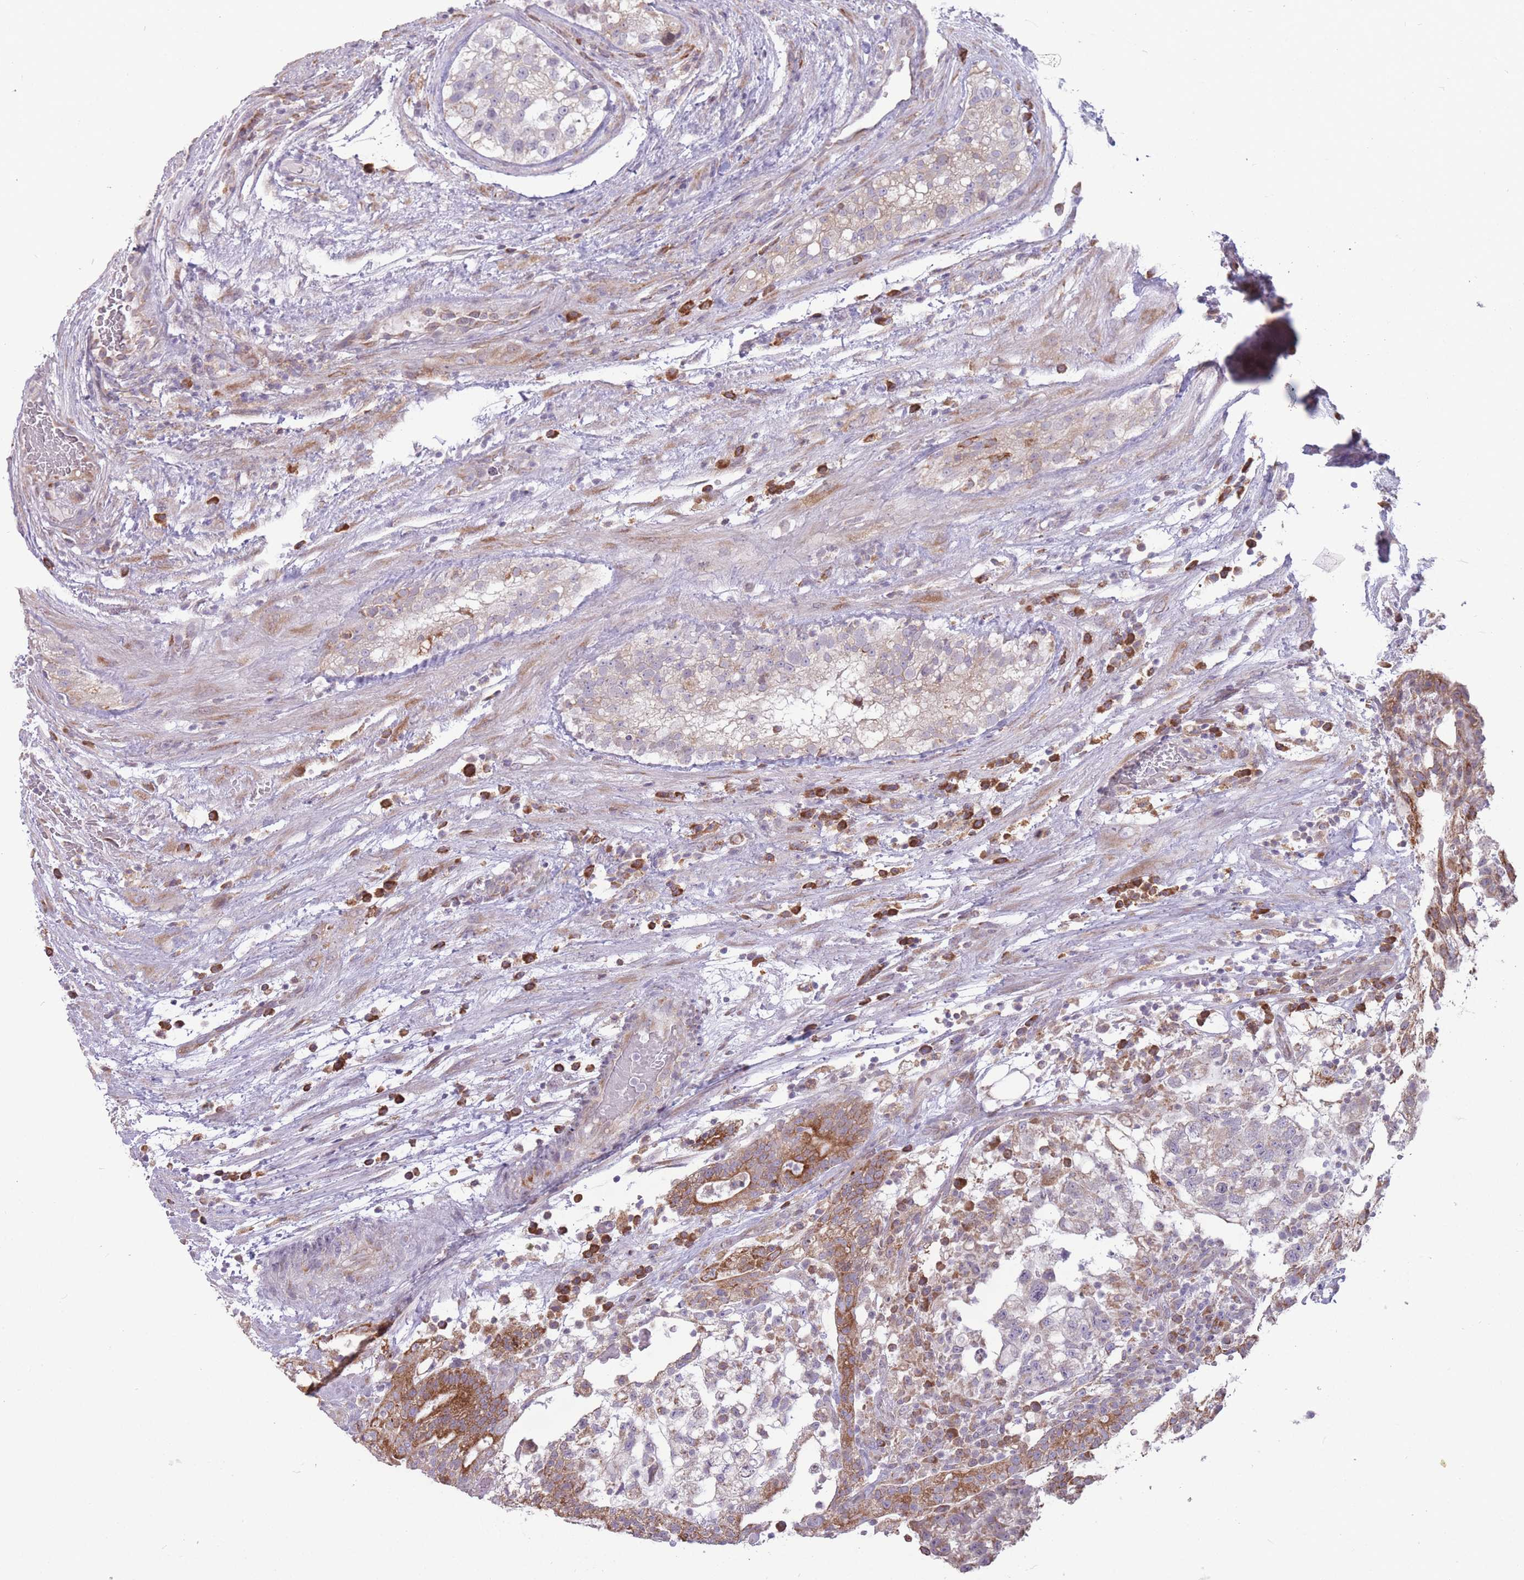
{"staining": {"intensity": "moderate", "quantity": ">75%", "location": "cytoplasmic/membranous"}, "tissue": "testis cancer", "cell_type": "Tumor cells", "image_type": "cancer", "snomed": [{"axis": "morphology", "description": "Normal tissue, NOS"}, {"axis": "morphology", "description": "Carcinoma, Embryonal, NOS"}, {"axis": "topography", "description": "Testis"}], "caption": "High-magnification brightfield microscopy of testis embryonal carcinoma stained with DAB (3,3'-diaminobenzidine) (brown) and counterstained with hematoxylin (blue). tumor cells exhibit moderate cytoplasmic/membranous positivity is present in approximately>75% of cells.", "gene": "TRAPPC5", "patient": {"sex": "male", "age": 32}}